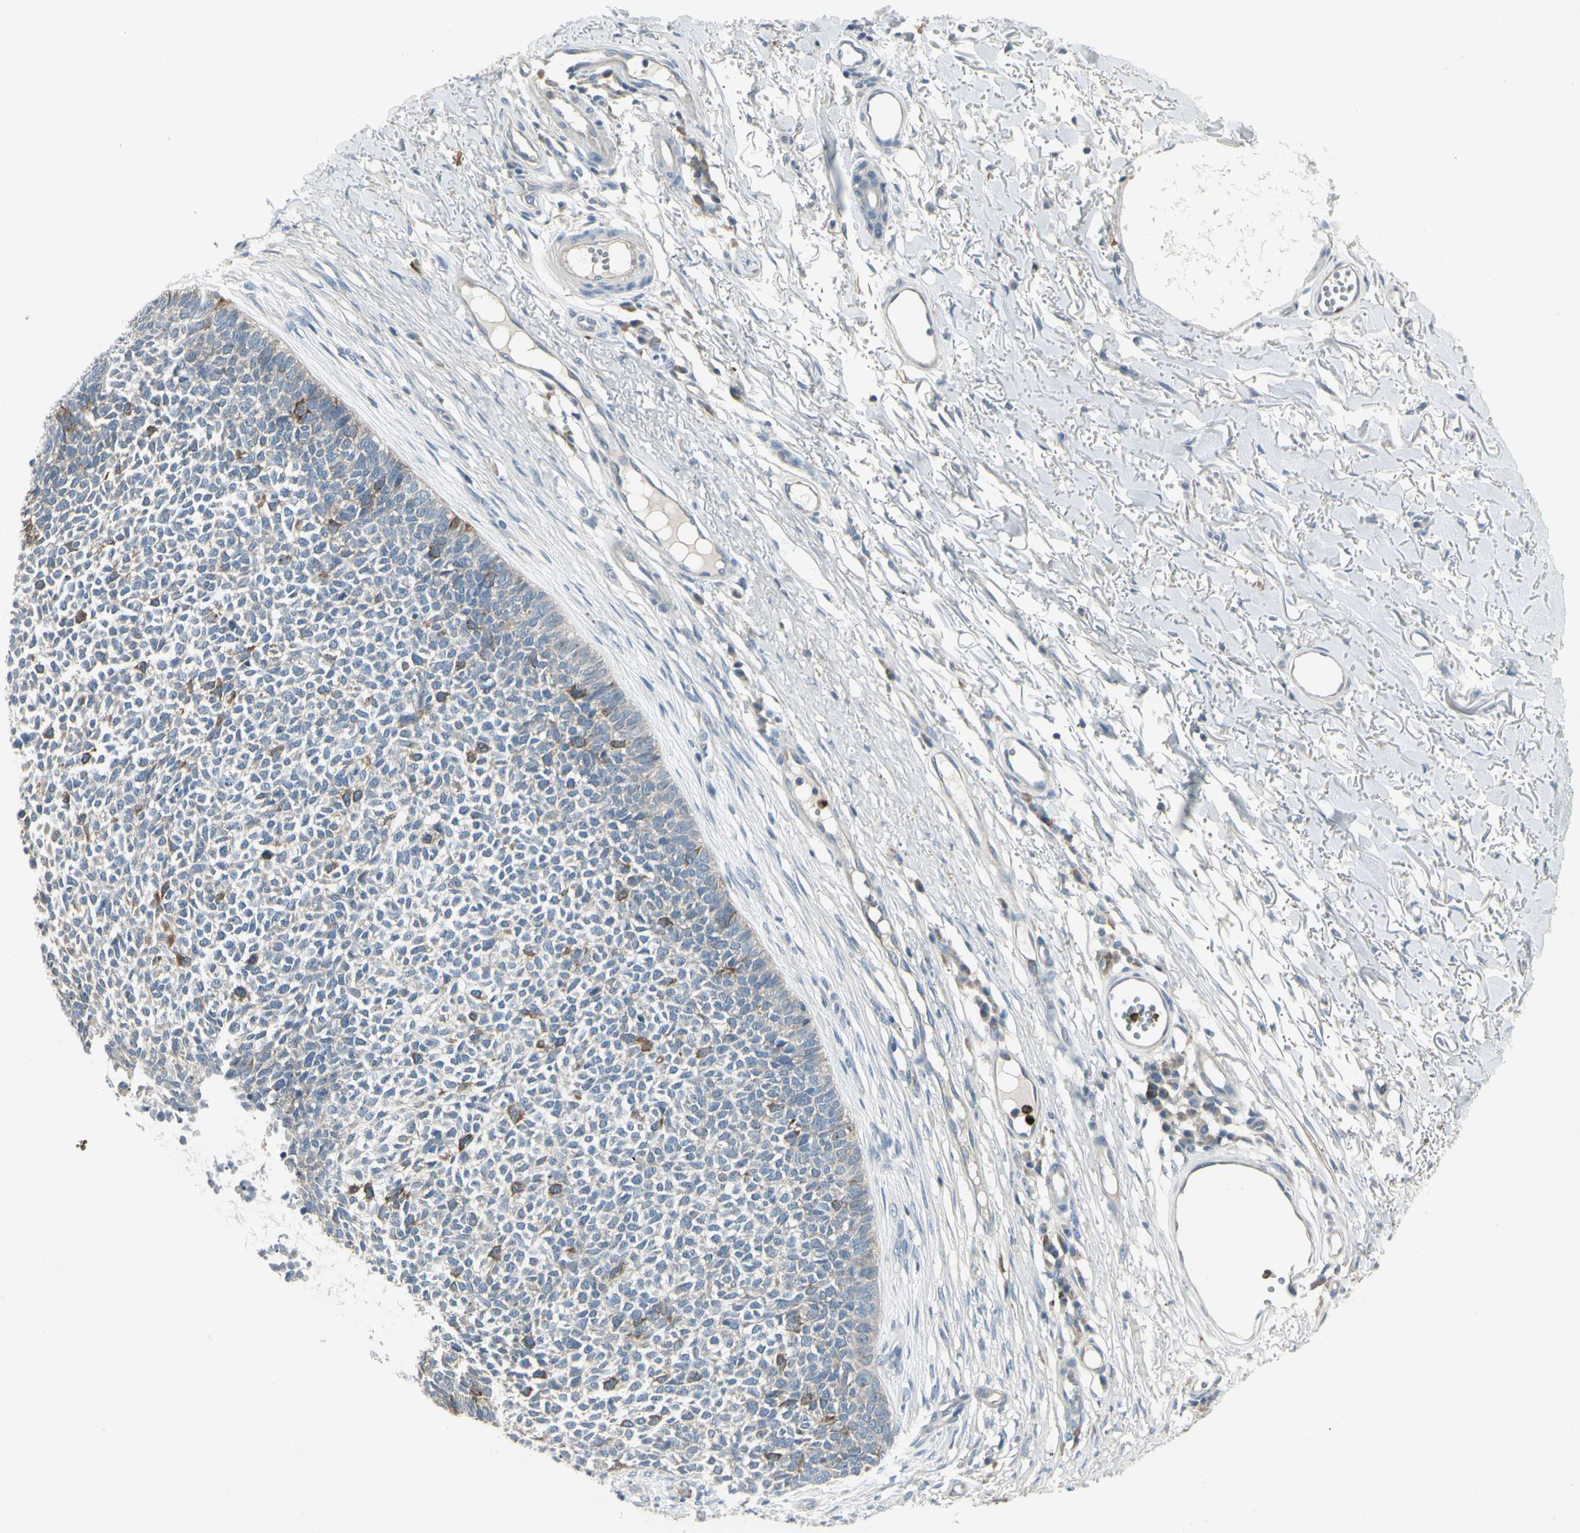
{"staining": {"intensity": "moderate", "quantity": "<25%", "location": "cytoplasmic/membranous"}, "tissue": "skin cancer", "cell_type": "Tumor cells", "image_type": "cancer", "snomed": [{"axis": "morphology", "description": "Basal cell carcinoma"}, {"axis": "topography", "description": "Skin"}], "caption": "A micrograph of skin cancer (basal cell carcinoma) stained for a protein shows moderate cytoplasmic/membranous brown staining in tumor cells.", "gene": "CCNB2", "patient": {"sex": "female", "age": 84}}